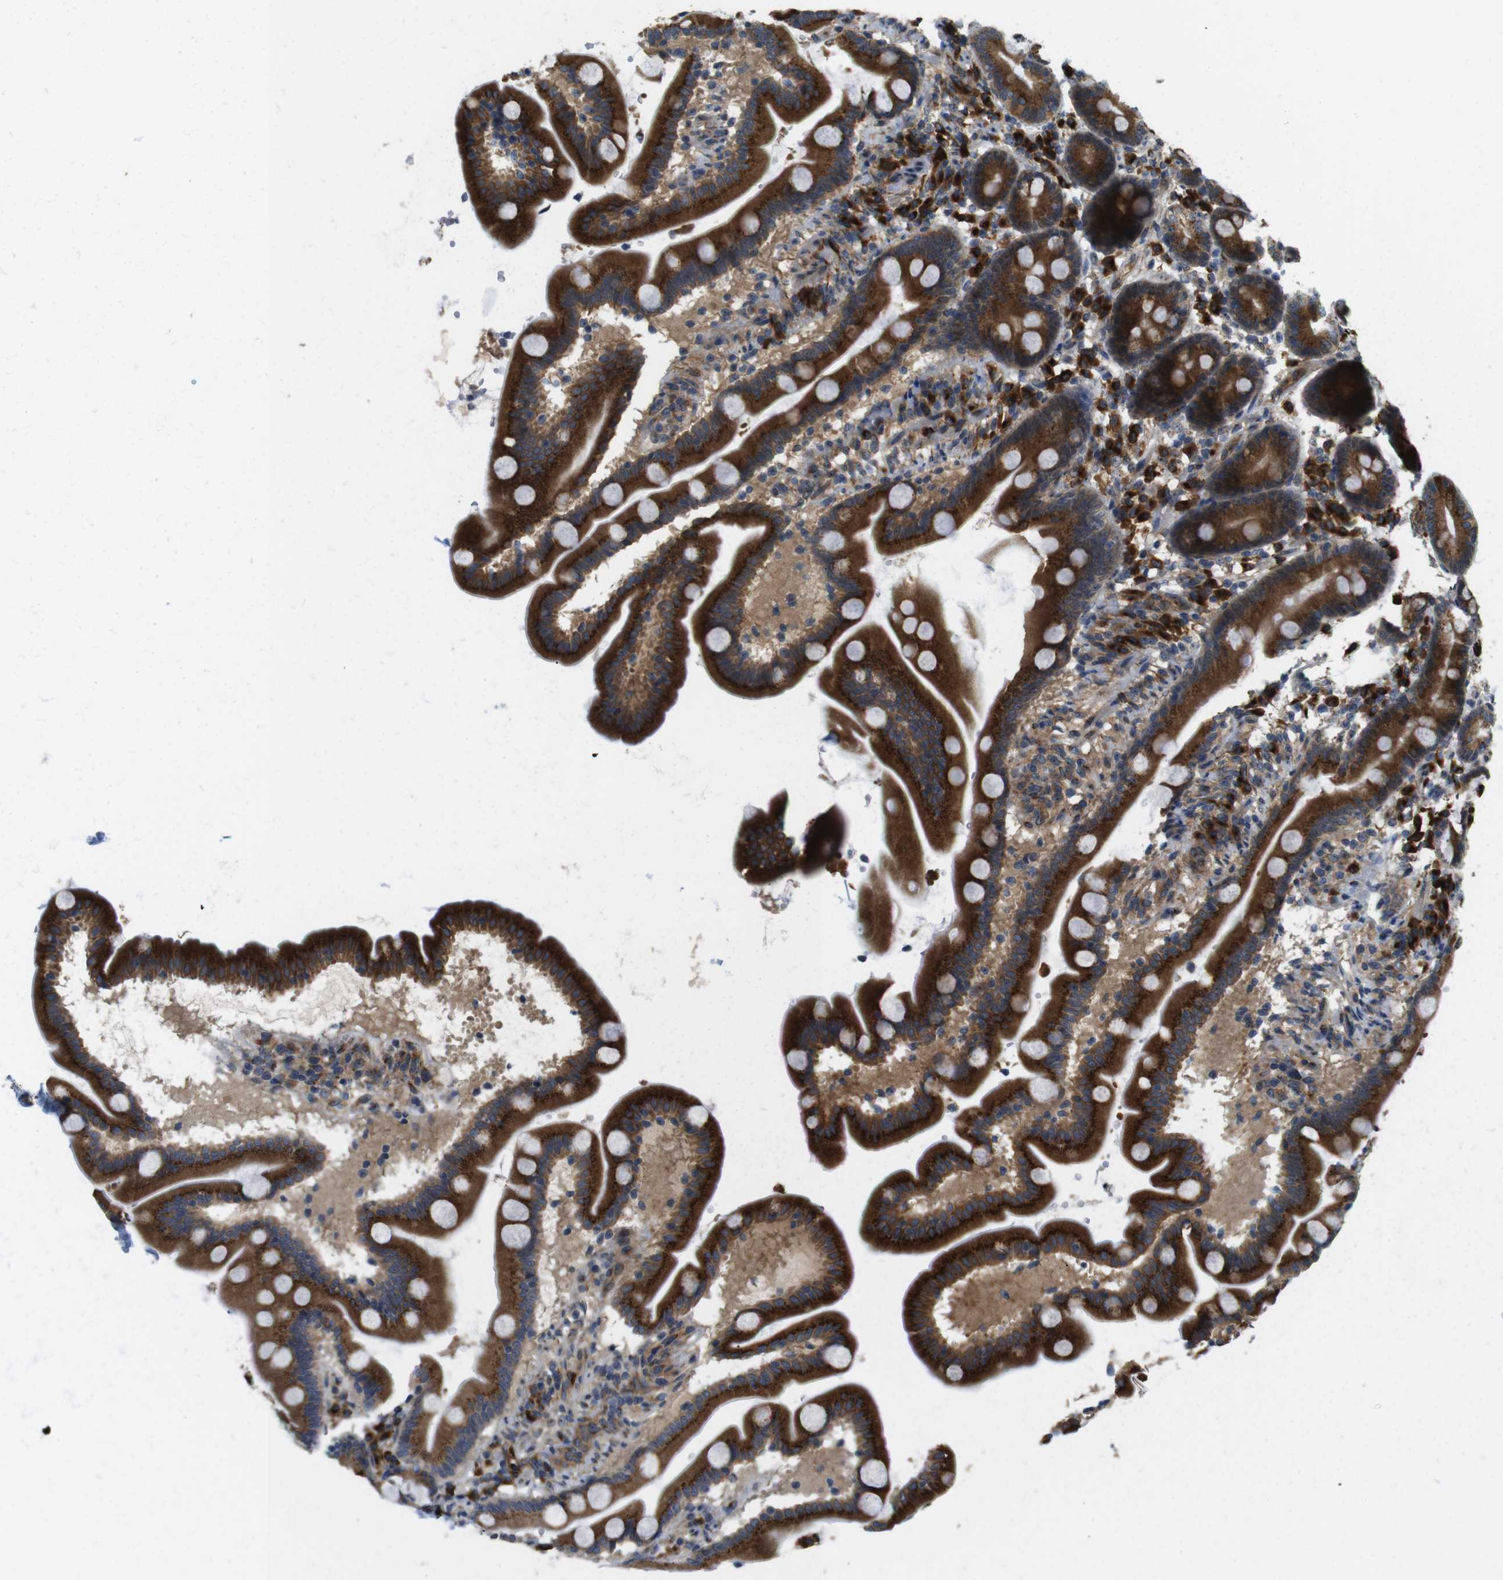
{"staining": {"intensity": "strong", "quantity": ">75%", "location": "cytoplasmic/membranous"}, "tissue": "duodenum", "cell_type": "Glandular cells", "image_type": "normal", "snomed": [{"axis": "morphology", "description": "Normal tissue, NOS"}, {"axis": "topography", "description": "Duodenum"}], "caption": "Immunohistochemistry (DAB) staining of normal duodenum reveals strong cytoplasmic/membranous protein staining in approximately >75% of glandular cells.", "gene": "TMEM143", "patient": {"sex": "male", "age": 54}}